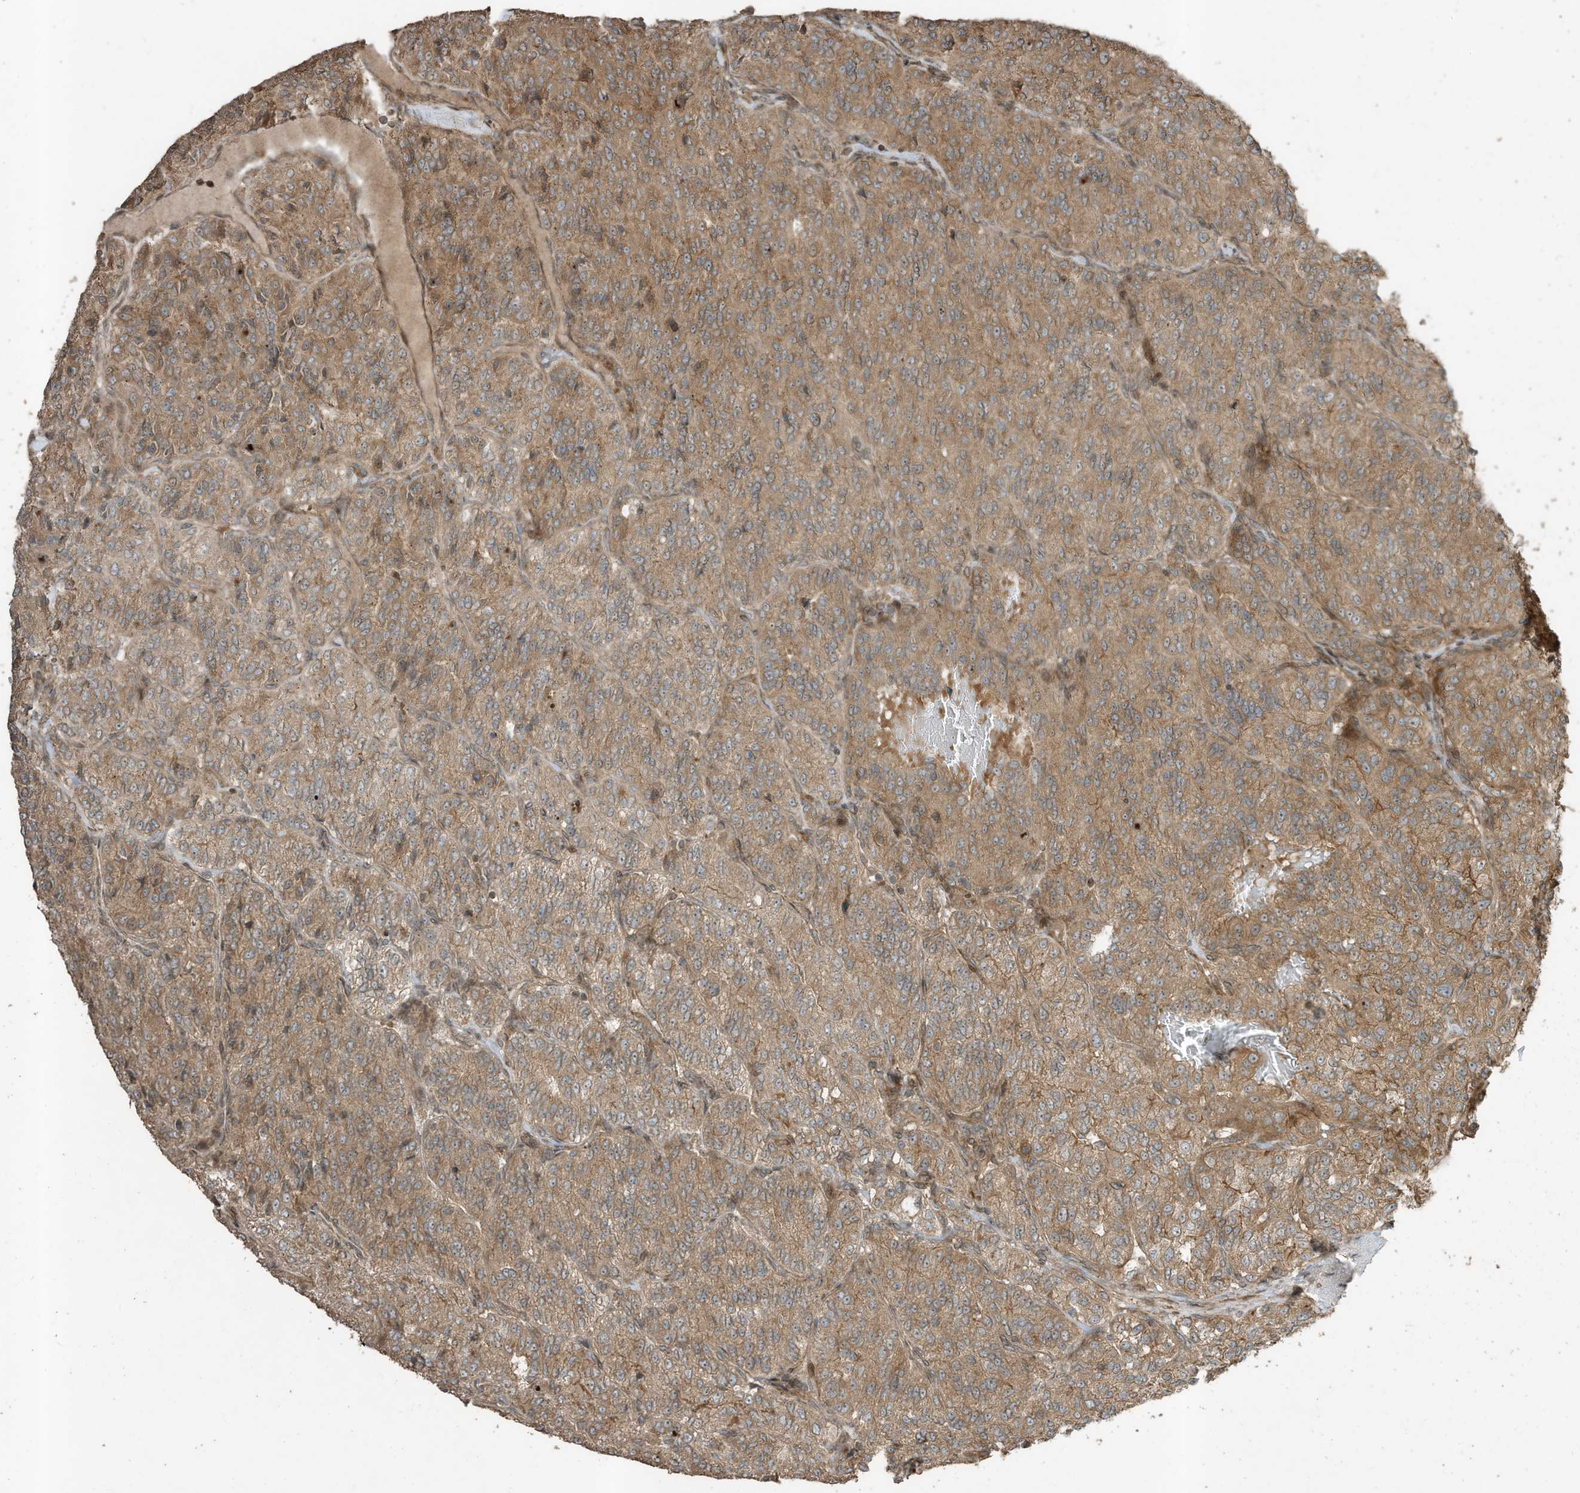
{"staining": {"intensity": "moderate", "quantity": ">75%", "location": "cytoplasmic/membranous"}, "tissue": "renal cancer", "cell_type": "Tumor cells", "image_type": "cancer", "snomed": [{"axis": "morphology", "description": "Adenocarcinoma, NOS"}, {"axis": "topography", "description": "Kidney"}], "caption": "Immunohistochemical staining of human renal cancer (adenocarcinoma) reveals medium levels of moderate cytoplasmic/membranous protein staining in about >75% of tumor cells. The protein is shown in brown color, while the nuclei are stained blue.", "gene": "ZNF653", "patient": {"sex": "female", "age": 63}}